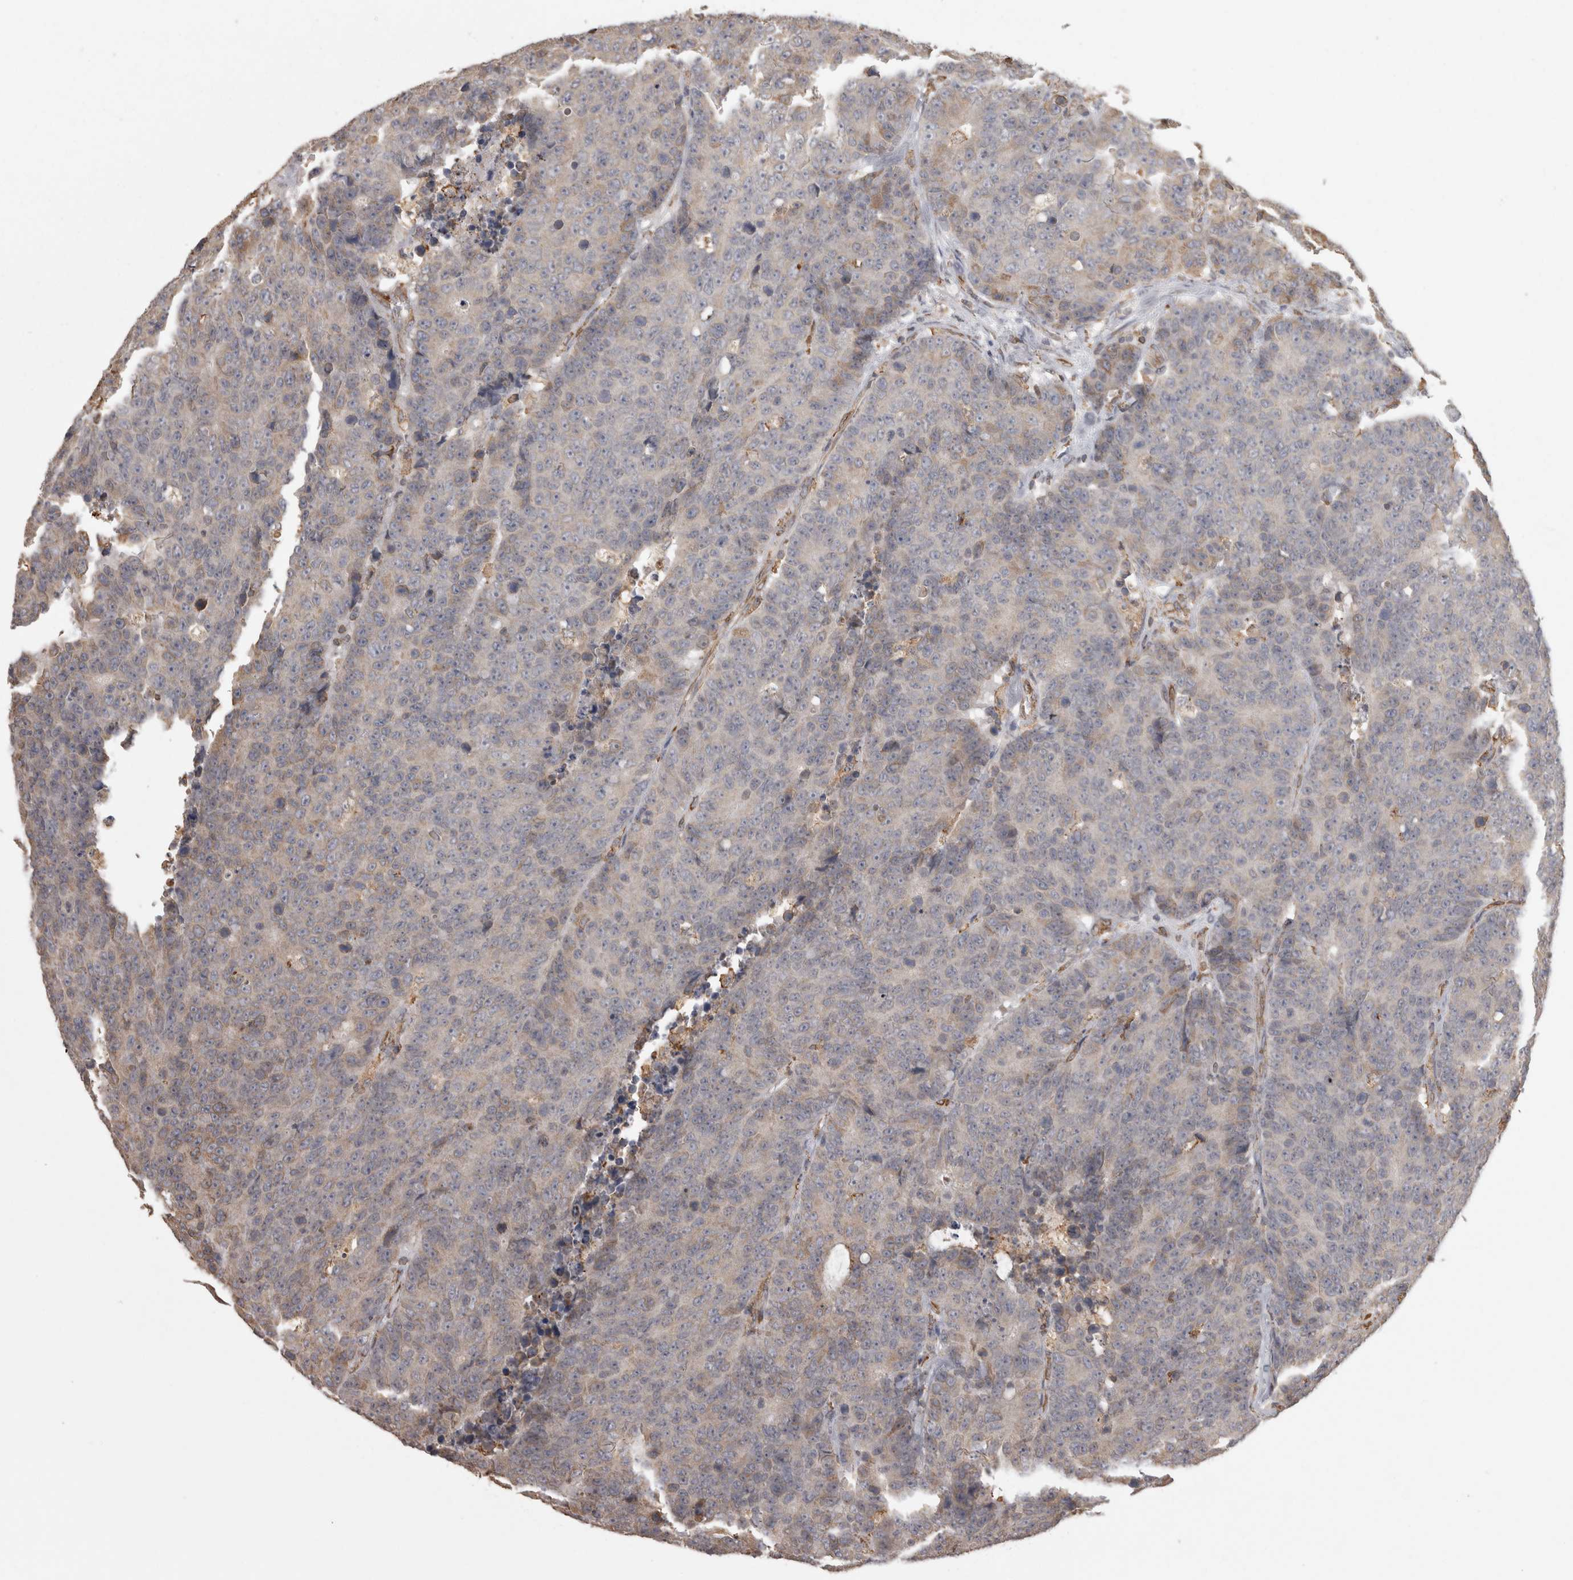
{"staining": {"intensity": "moderate", "quantity": "<25%", "location": "cytoplasmic/membranous"}, "tissue": "colorectal cancer", "cell_type": "Tumor cells", "image_type": "cancer", "snomed": [{"axis": "morphology", "description": "Adenocarcinoma, NOS"}, {"axis": "topography", "description": "Colon"}], "caption": "Colorectal cancer (adenocarcinoma) stained for a protein (brown) demonstrates moderate cytoplasmic/membranous positive staining in about <25% of tumor cells.", "gene": "PON2", "patient": {"sex": "female", "age": 86}}